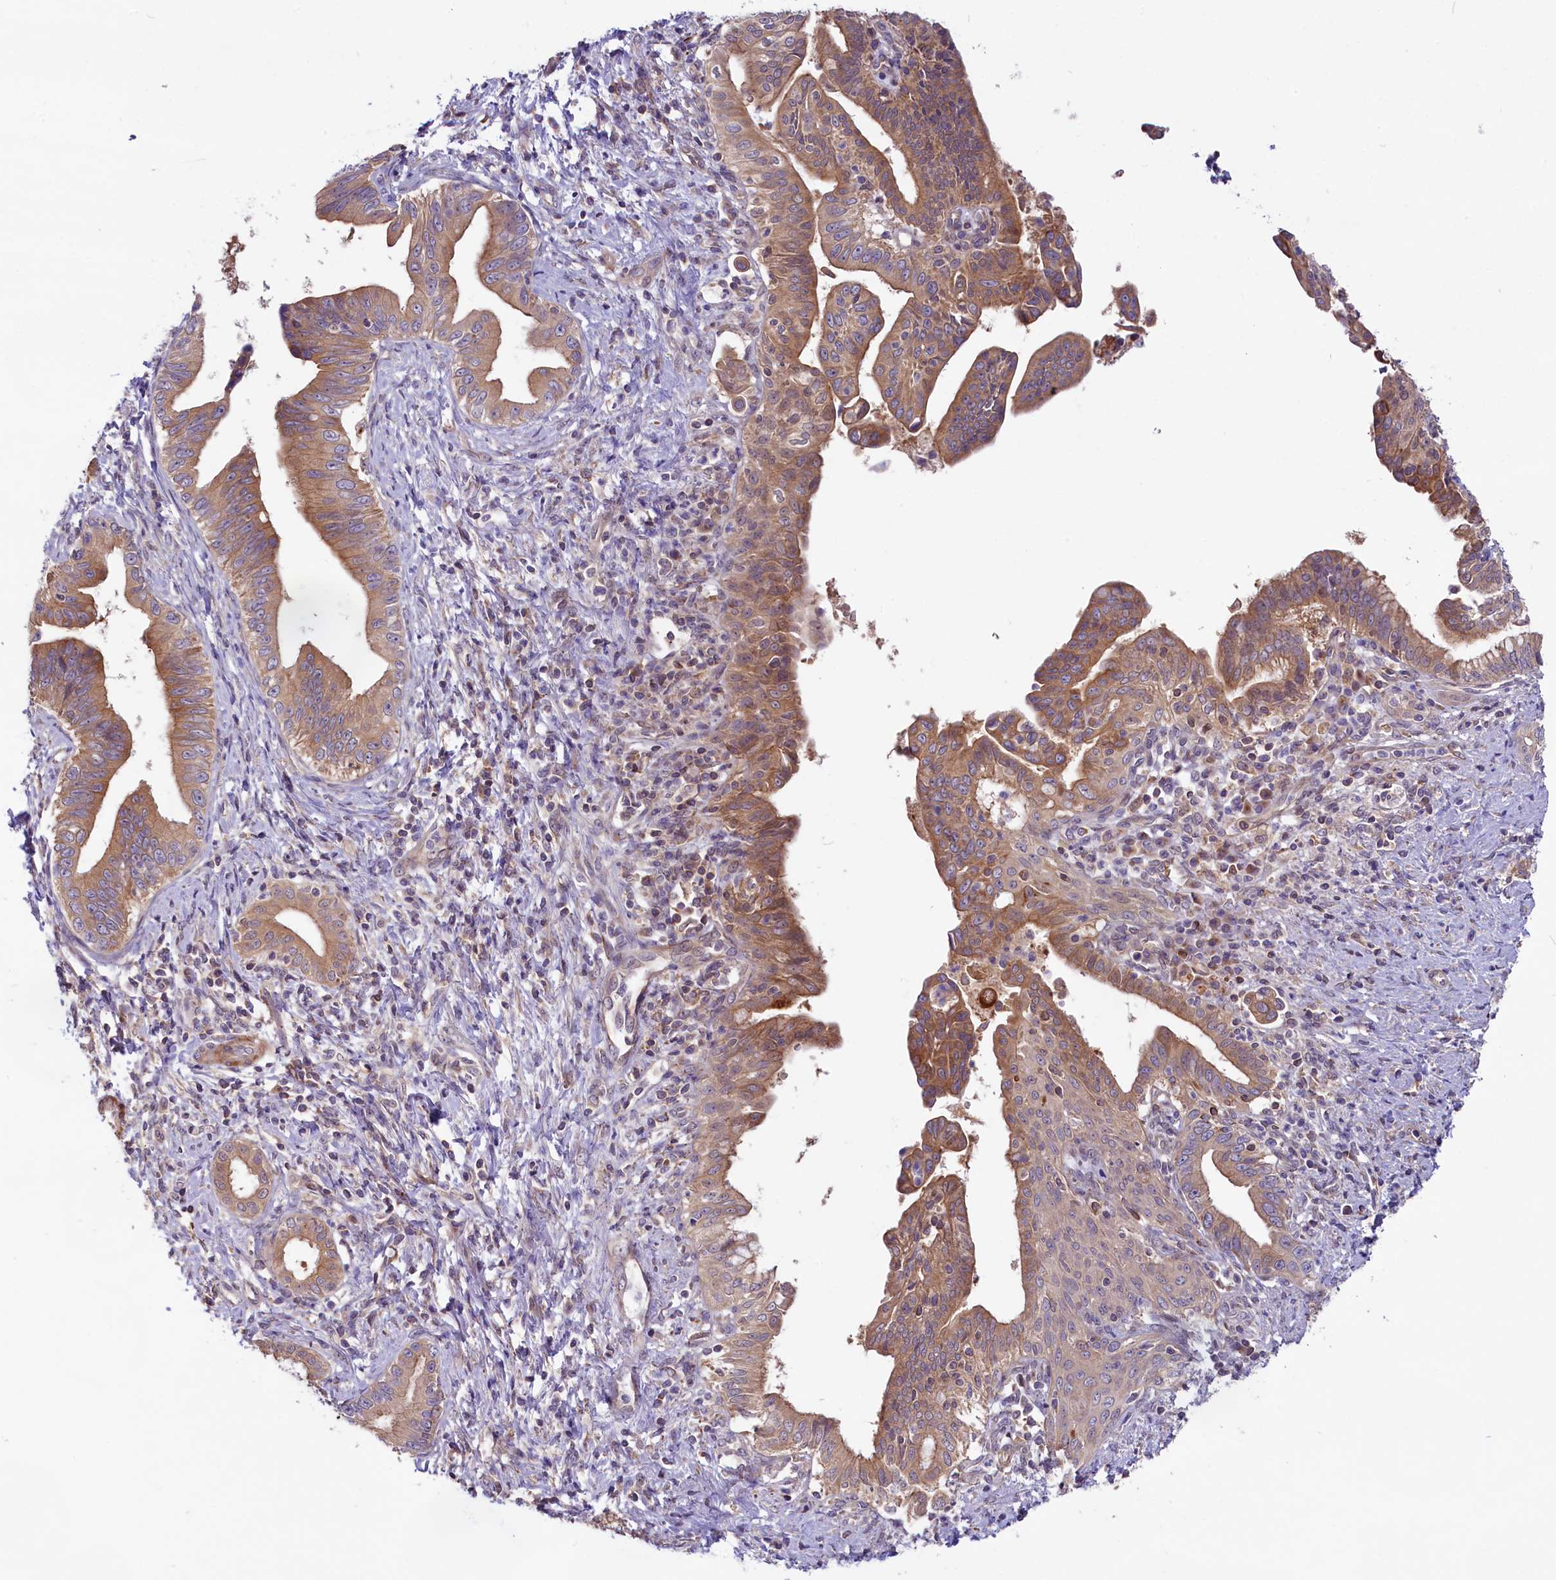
{"staining": {"intensity": "moderate", "quantity": ">75%", "location": "cytoplasmic/membranous"}, "tissue": "pancreatic cancer", "cell_type": "Tumor cells", "image_type": "cancer", "snomed": [{"axis": "morphology", "description": "Adenocarcinoma, NOS"}, {"axis": "topography", "description": "Pancreas"}], "caption": "High-magnification brightfield microscopy of pancreatic cancer stained with DAB (brown) and counterstained with hematoxylin (blue). tumor cells exhibit moderate cytoplasmic/membranous positivity is present in approximately>75% of cells.", "gene": "COG8", "patient": {"sex": "female", "age": 55}}